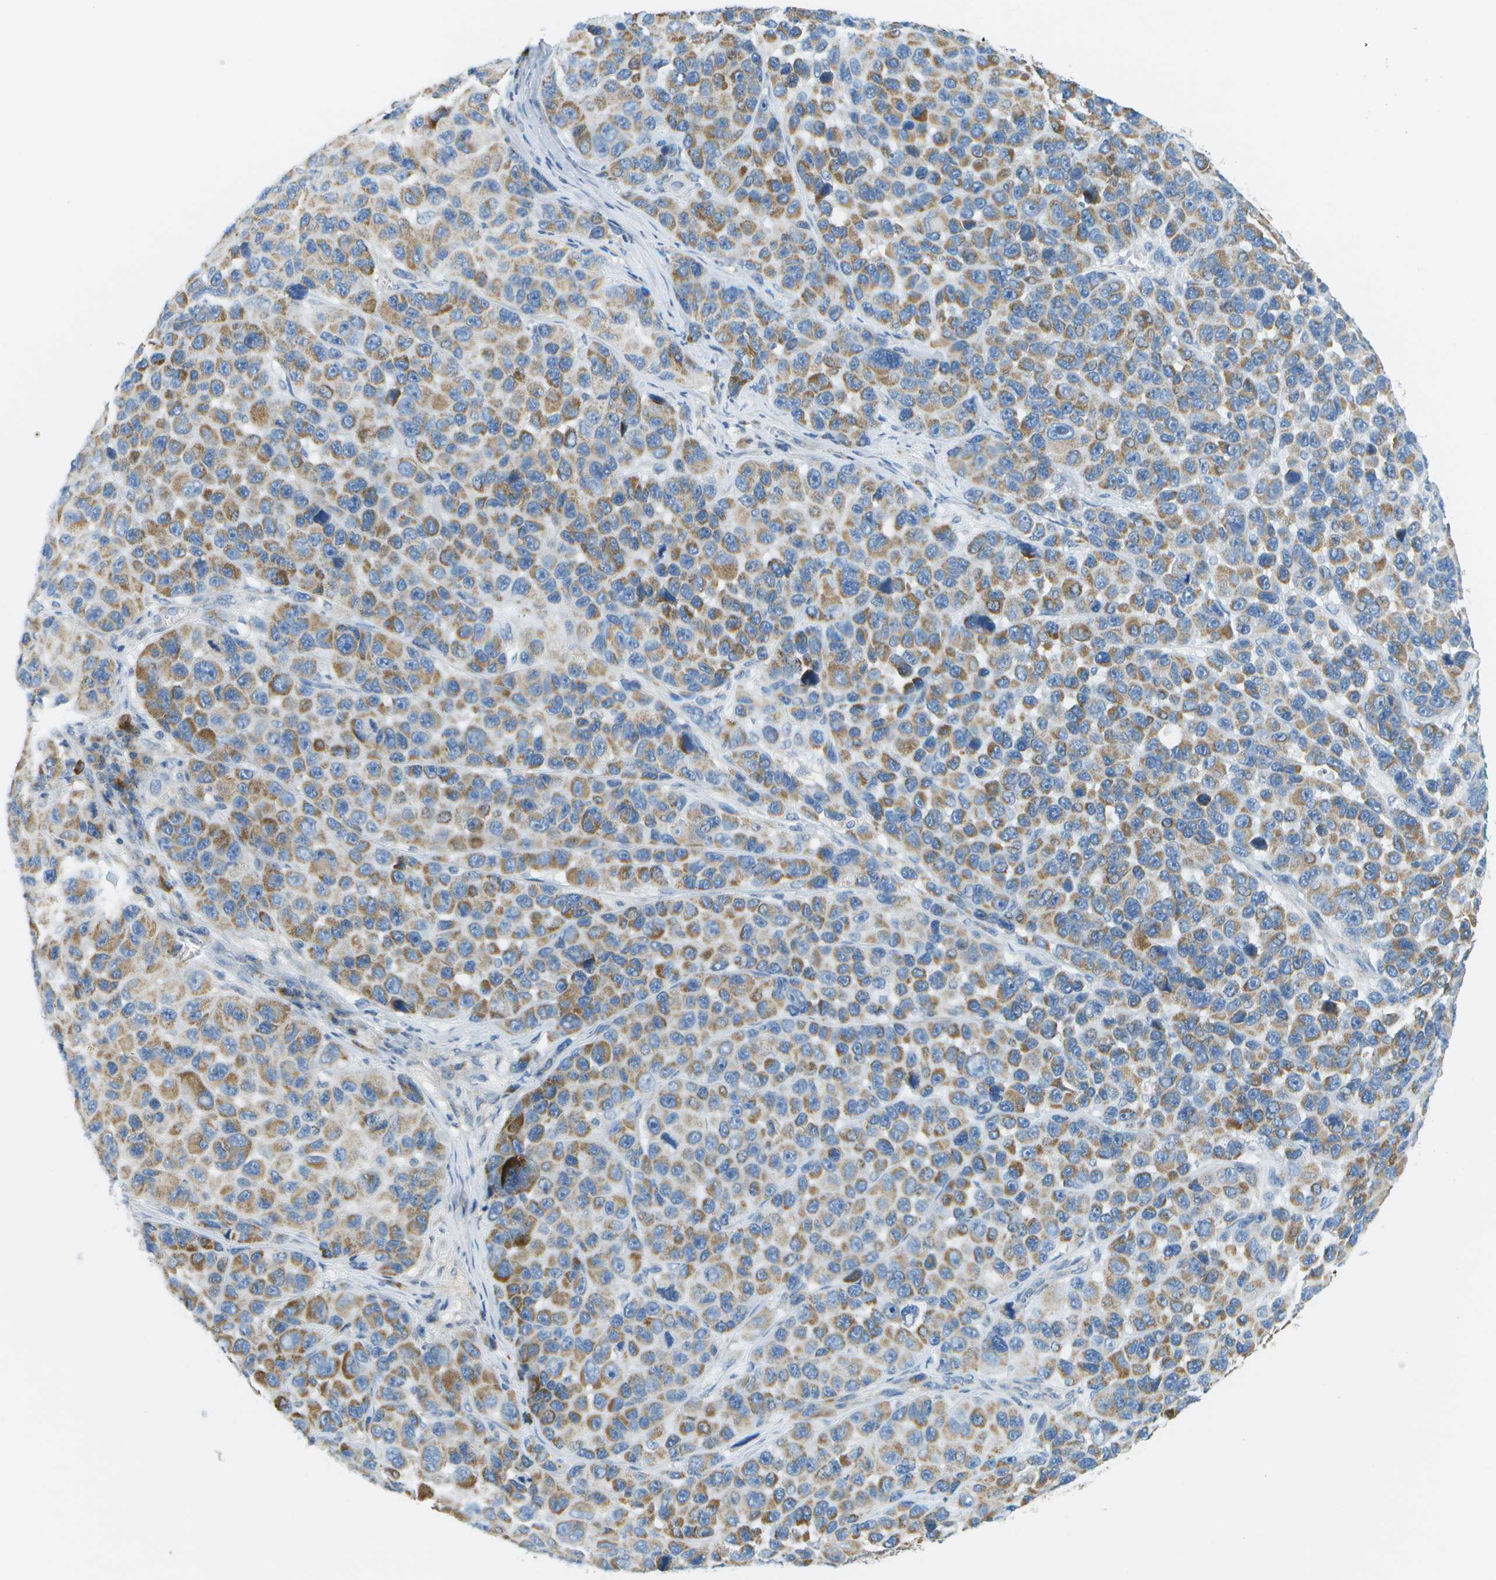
{"staining": {"intensity": "weak", "quantity": ">75%", "location": "cytoplasmic/membranous"}, "tissue": "melanoma", "cell_type": "Tumor cells", "image_type": "cancer", "snomed": [{"axis": "morphology", "description": "Malignant melanoma, NOS"}, {"axis": "topography", "description": "Skin"}], "caption": "Immunohistochemical staining of melanoma shows weak cytoplasmic/membranous protein expression in approximately >75% of tumor cells.", "gene": "PTGIS", "patient": {"sex": "male", "age": 53}}